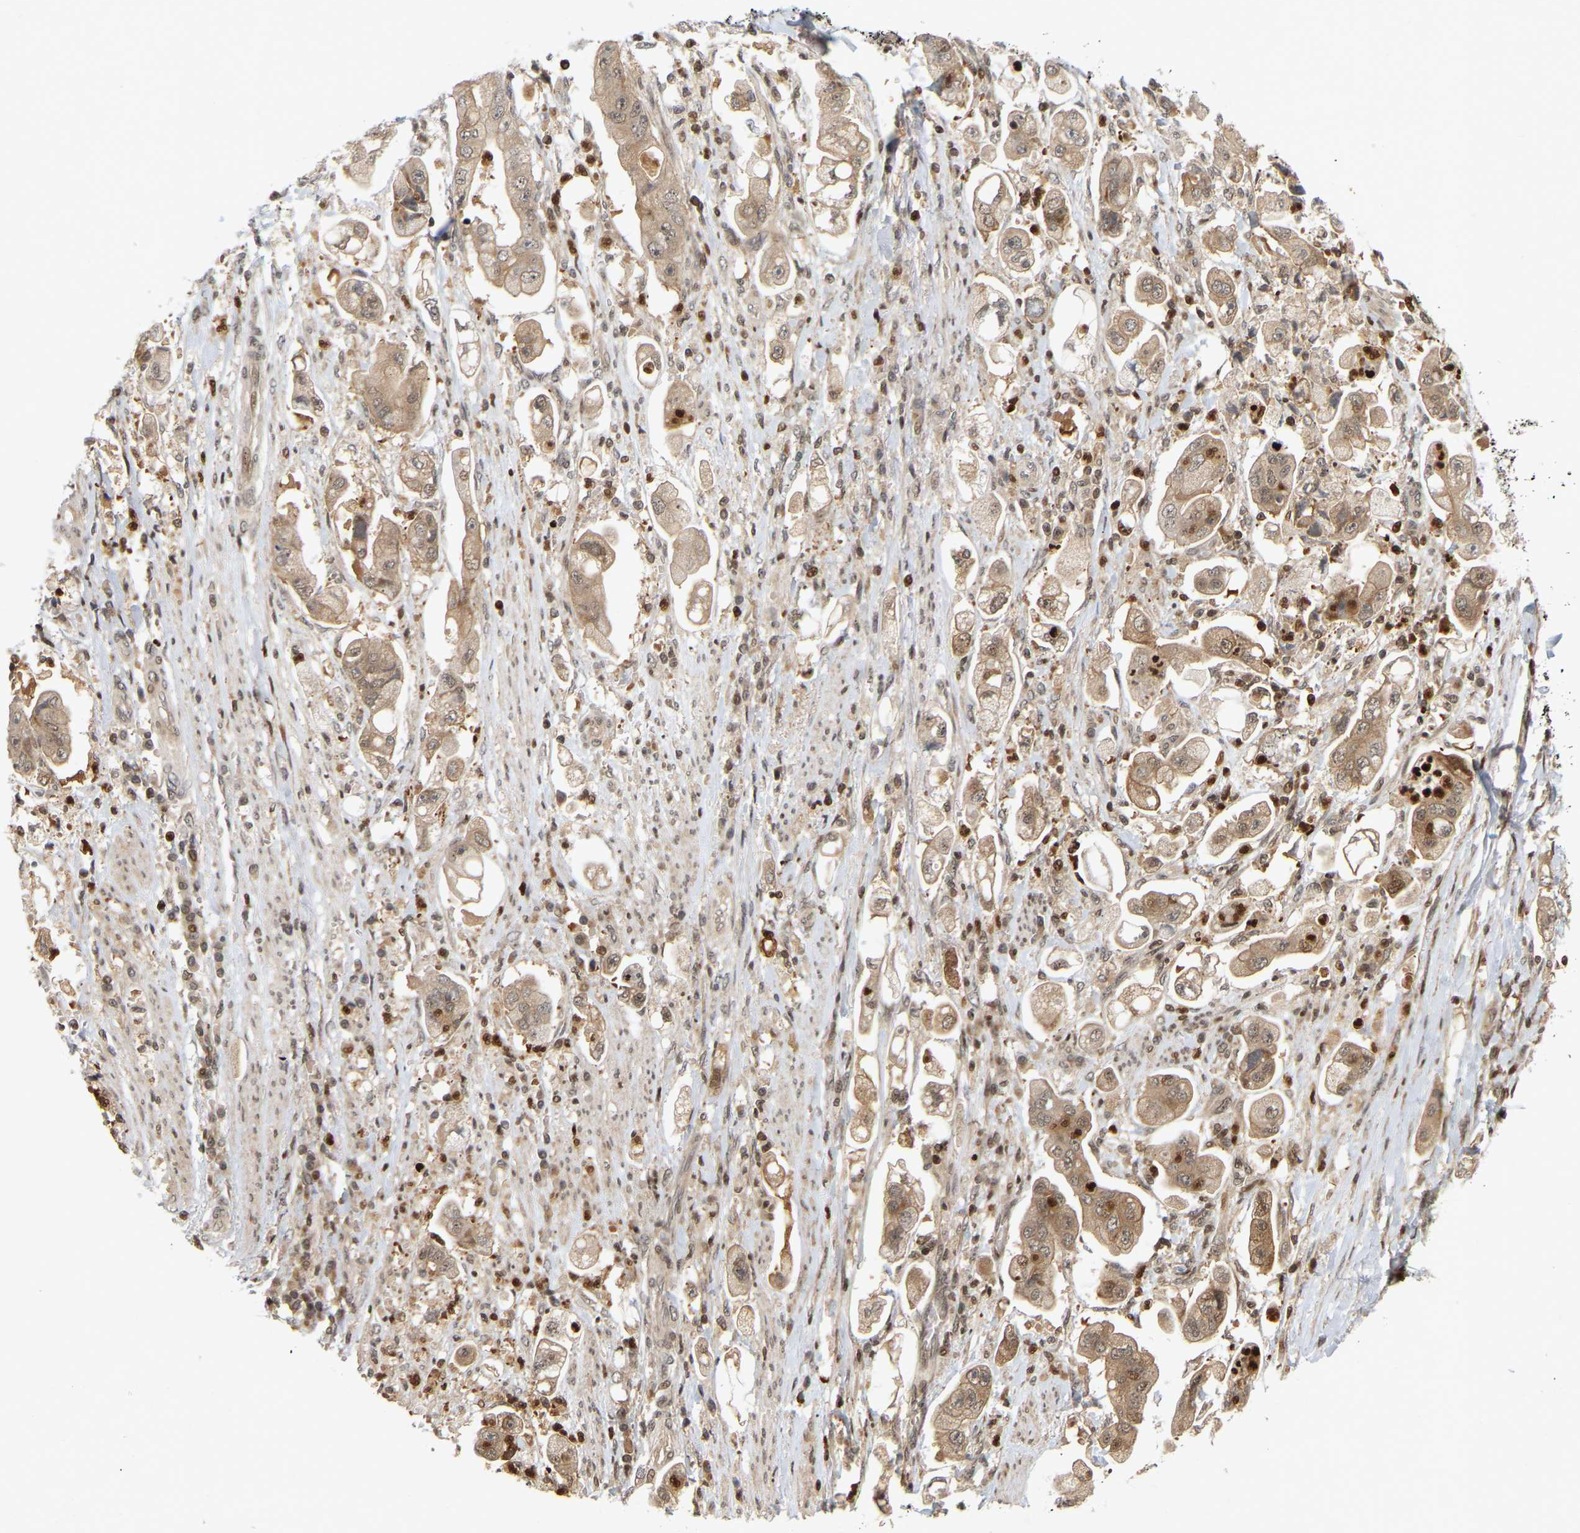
{"staining": {"intensity": "moderate", "quantity": ">75%", "location": "cytoplasmic/membranous"}, "tissue": "stomach cancer", "cell_type": "Tumor cells", "image_type": "cancer", "snomed": [{"axis": "morphology", "description": "Adenocarcinoma, NOS"}, {"axis": "topography", "description": "Stomach"}], "caption": "A brown stain highlights moderate cytoplasmic/membranous staining of a protein in human stomach cancer (adenocarcinoma) tumor cells.", "gene": "NFE2L2", "patient": {"sex": "male", "age": 62}}